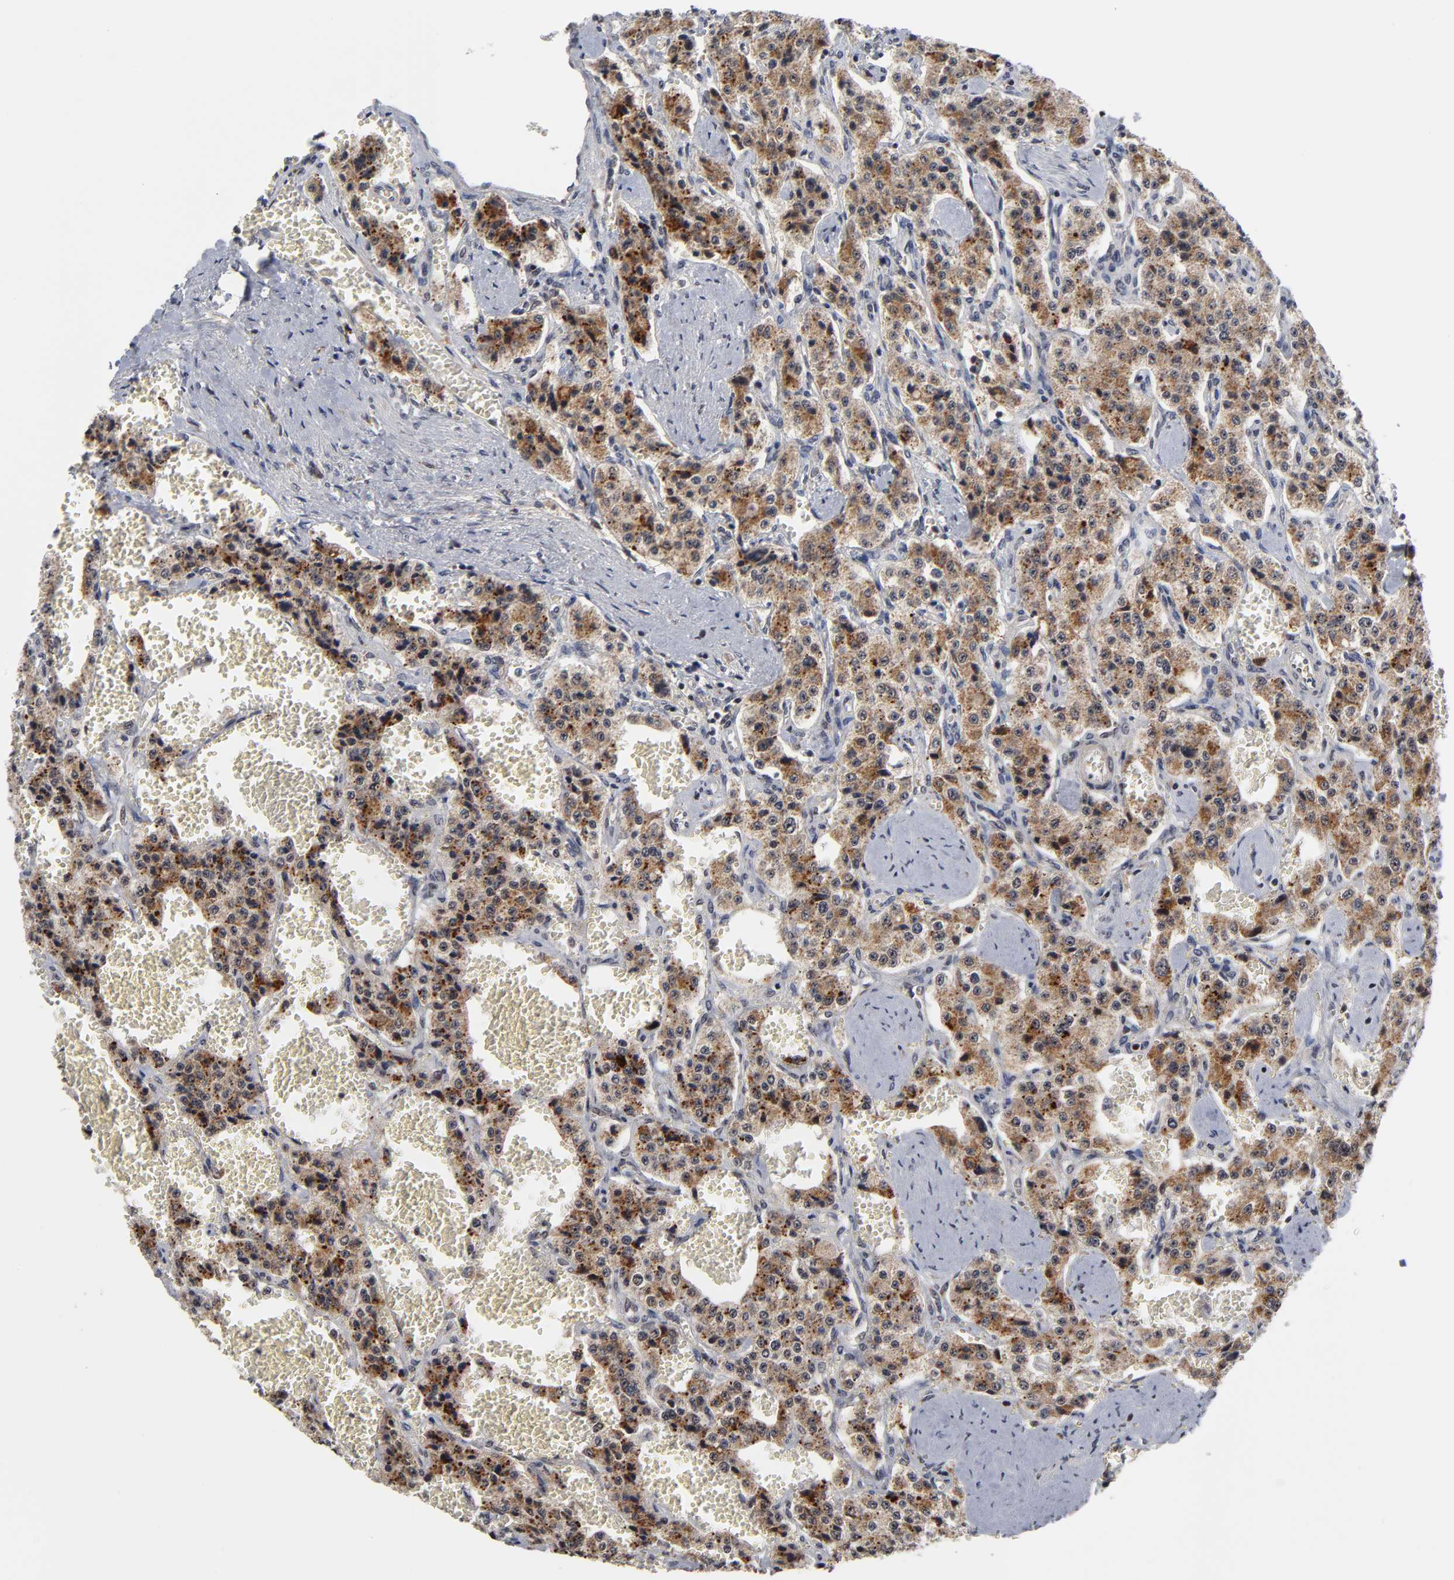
{"staining": {"intensity": "moderate", "quantity": ">75%", "location": "cytoplasmic/membranous"}, "tissue": "carcinoid", "cell_type": "Tumor cells", "image_type": "cancer", "snomed": [{"axis": "morphology", "description": "Carcinoid, malignant, NOS"}, {"axis": "topography", "description": "Small intestine"}], "caption": "Protein staining by immunohistochemistry (IHC) shows moderate cytoplasmic/membranous expression in about >75% of tumor cells in carcinoid (malignant).", "gene": "ZNF419", "patient": {"sex": "male", "age": 52}}